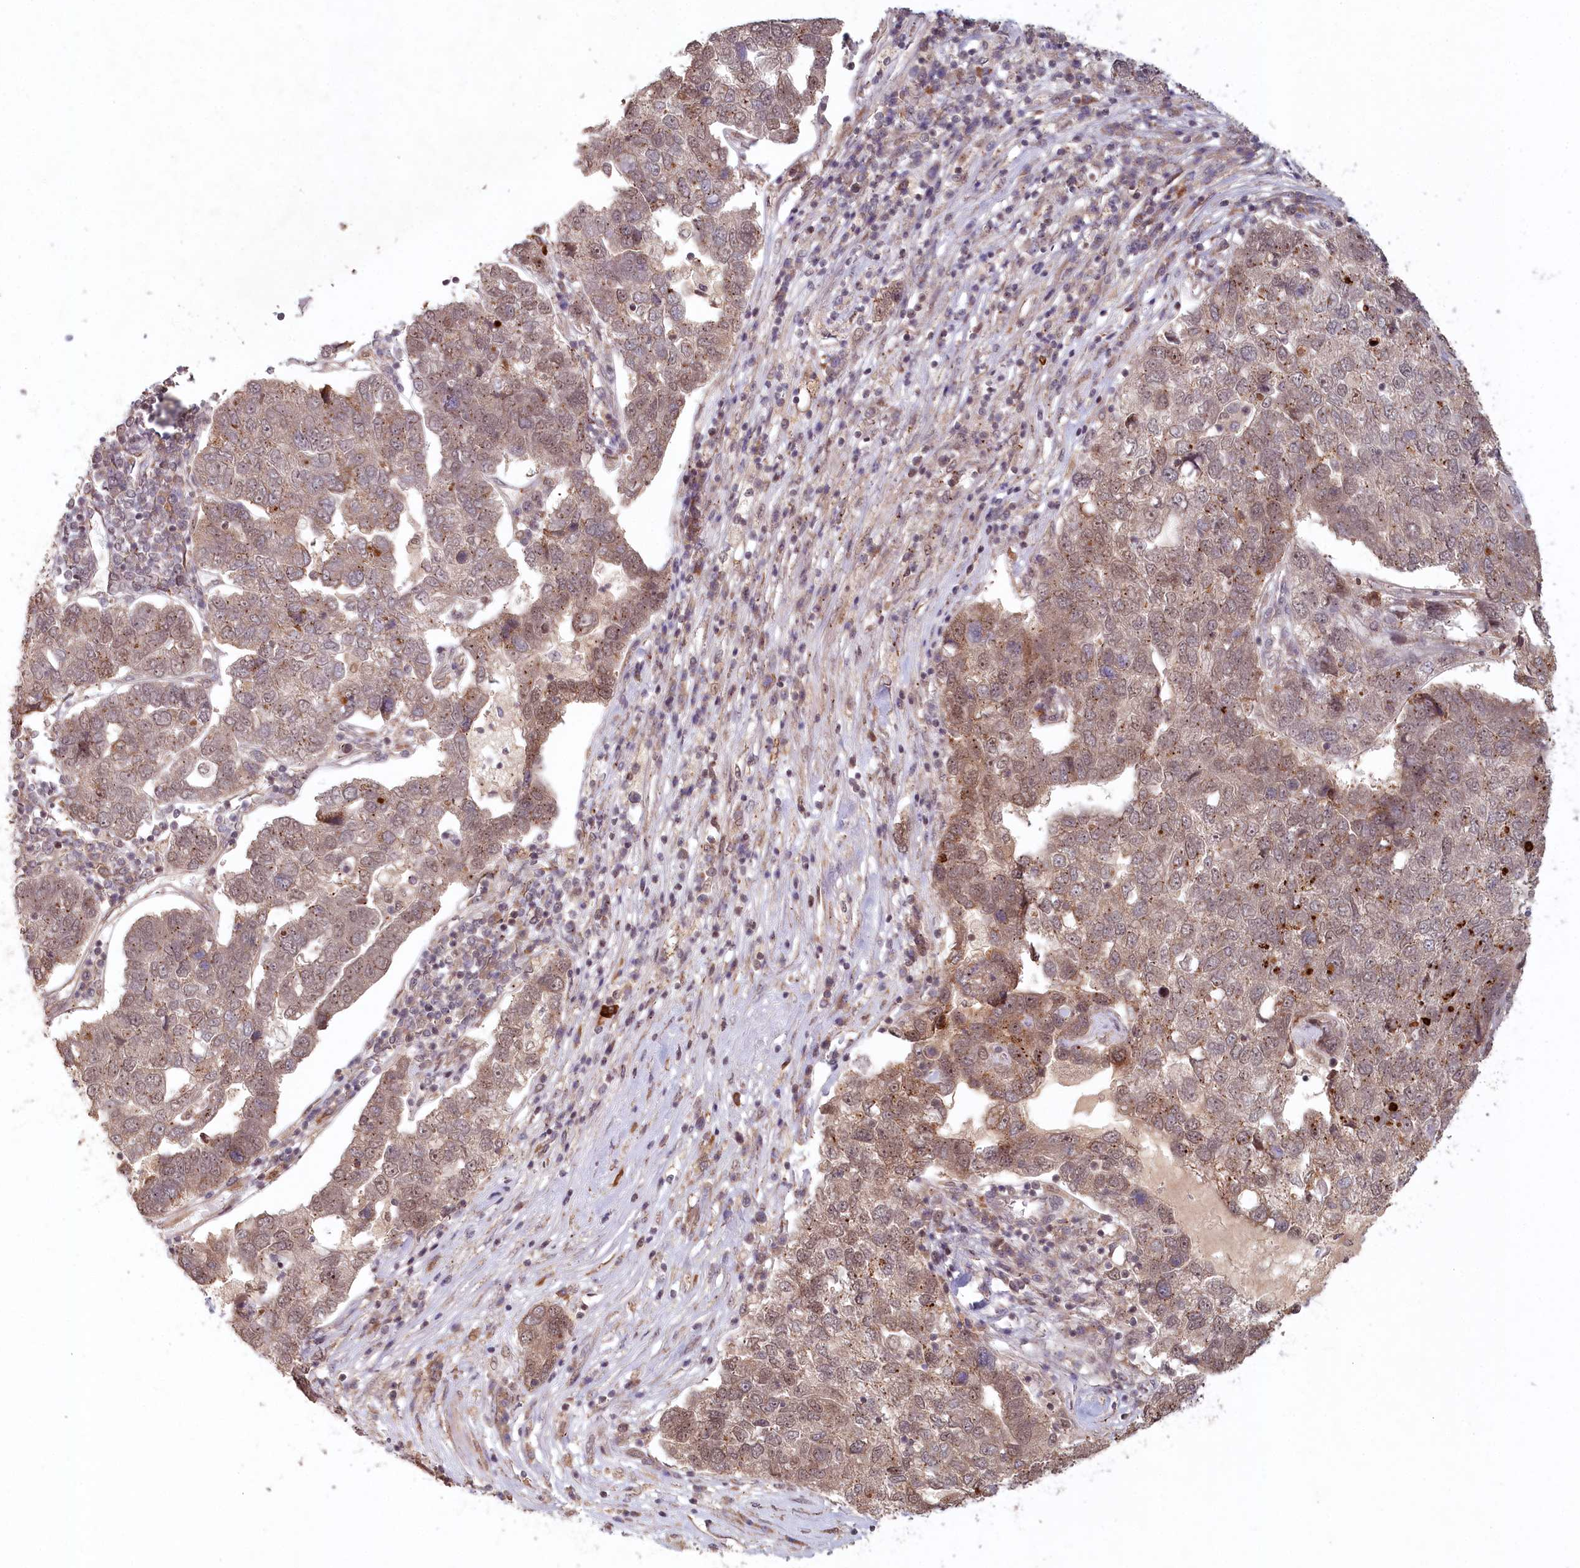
{"staining": {"intensity": "moderate", "quantity": ">75%", "location": "cytoplasmic/membranous,nuclear"}, "tissue": "pancreatic cancer", "cell_type": "Tumor cells", "image_type": "cancer", "snomed": [{"axis": "morphology", "description": "Adenocarcinoma, NOS"}, {"axis": "topography", "description": "Pancreas"}], "caption": "Immunohistochemistry staining of adenocarcinoma (pancreatic), which reveals medium levels of moderate cytoplasmic/membranous and nuclear expression in about >75% of tumor cells indicating moderate cytoplasmic/membranous and nuclear protein expression. The staining was performed using DAB (brown) for protein detection and nuclei were counterstained in hematoxylin (blue).", "gene": "WAPL", "patient": {"sex": "female", "age": 61}}